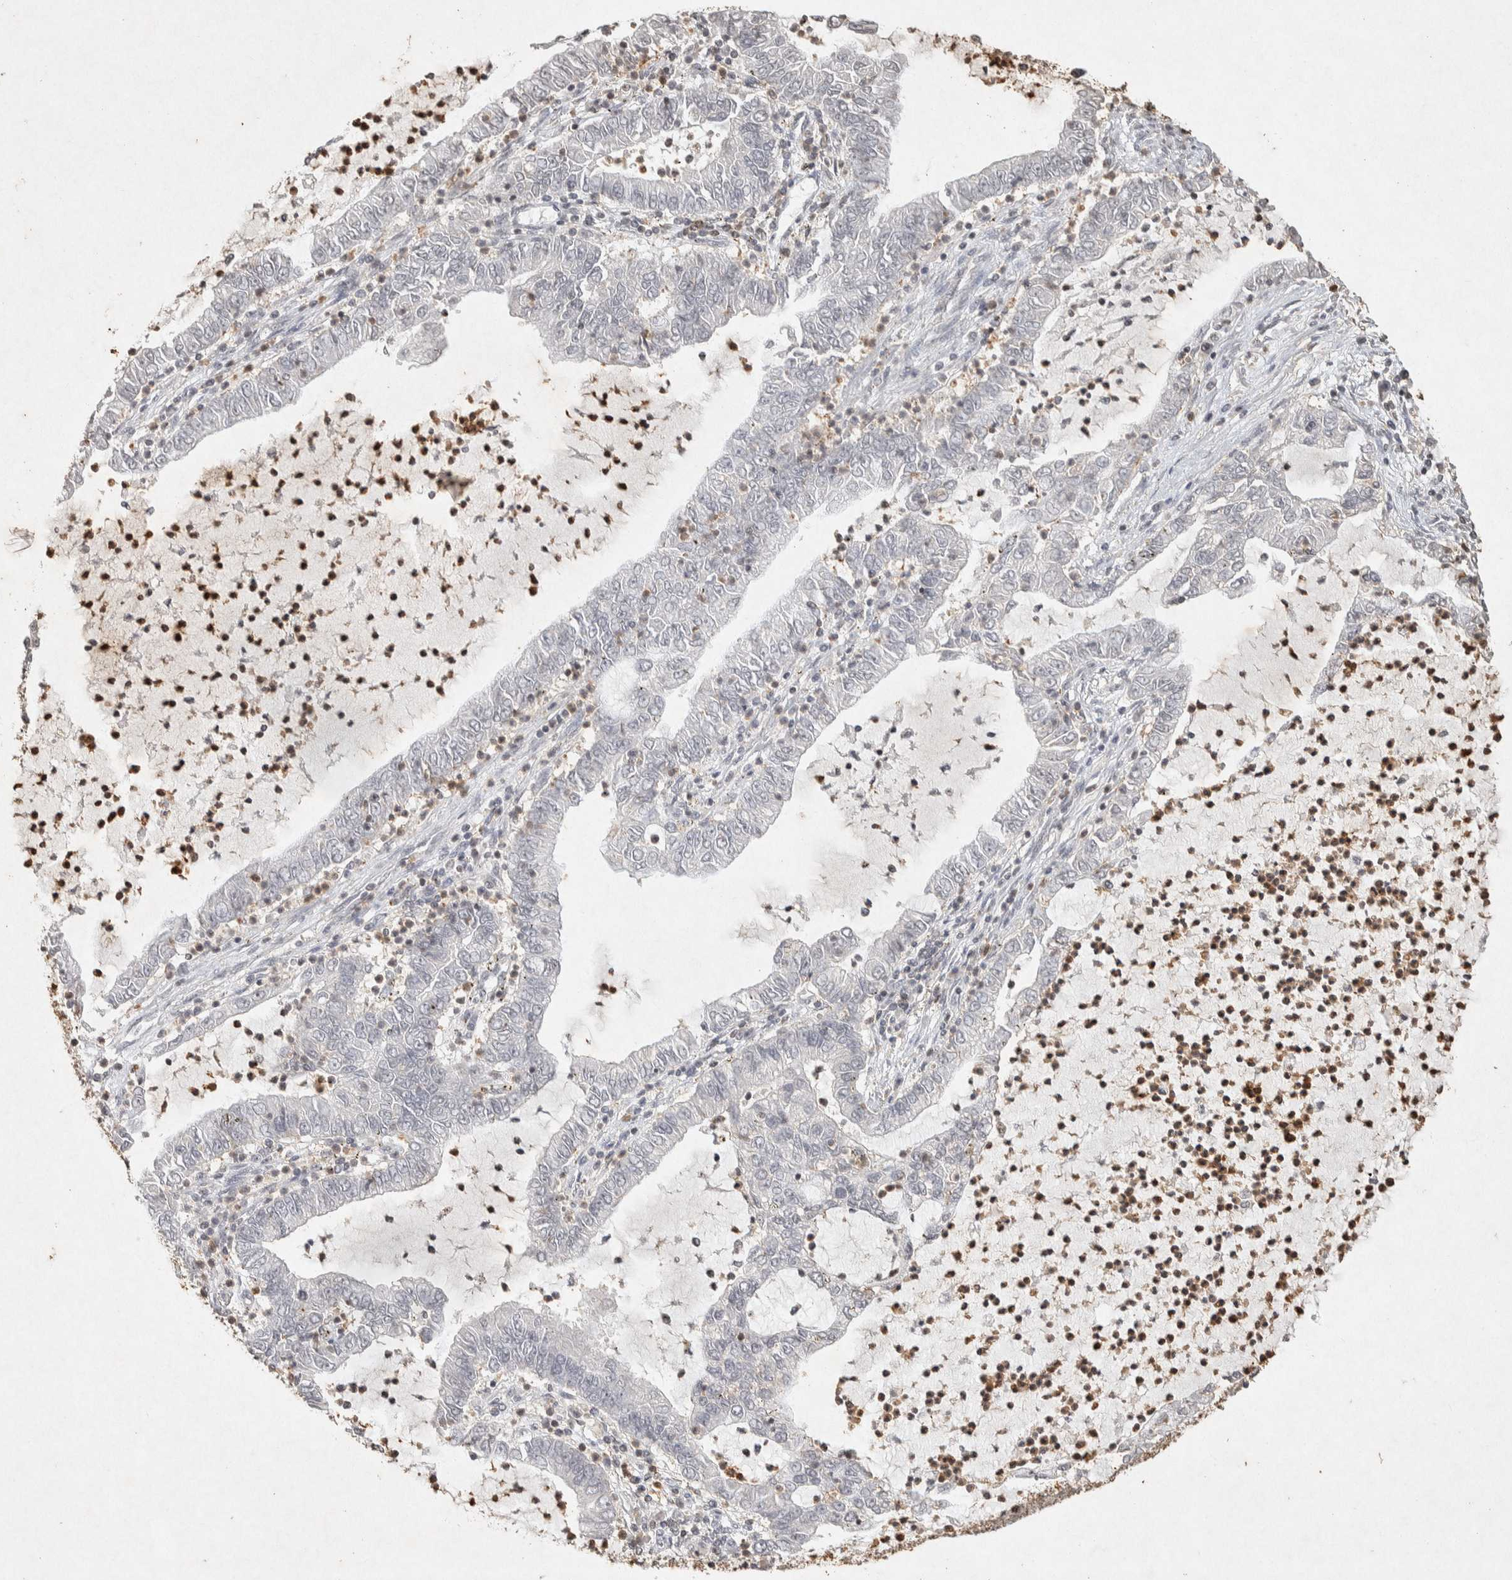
{"staining": {"intensity": "negative", "quantity": "none", "location": "none"}, "tissue": "lung cancer", "cell_type": "Tumor cells", "image_type": "cancer", "snomed": [{"axis": "morphology", "description": "Adenocarcinoma, NOS"}, {"axis": "topography", "description": "Lung"}], "caption": "The histopathology image reveals no significant expression in tumor cells of lung cancer.", "gene": "RAC2", "patient": {"sex": "female", "age": 51}}